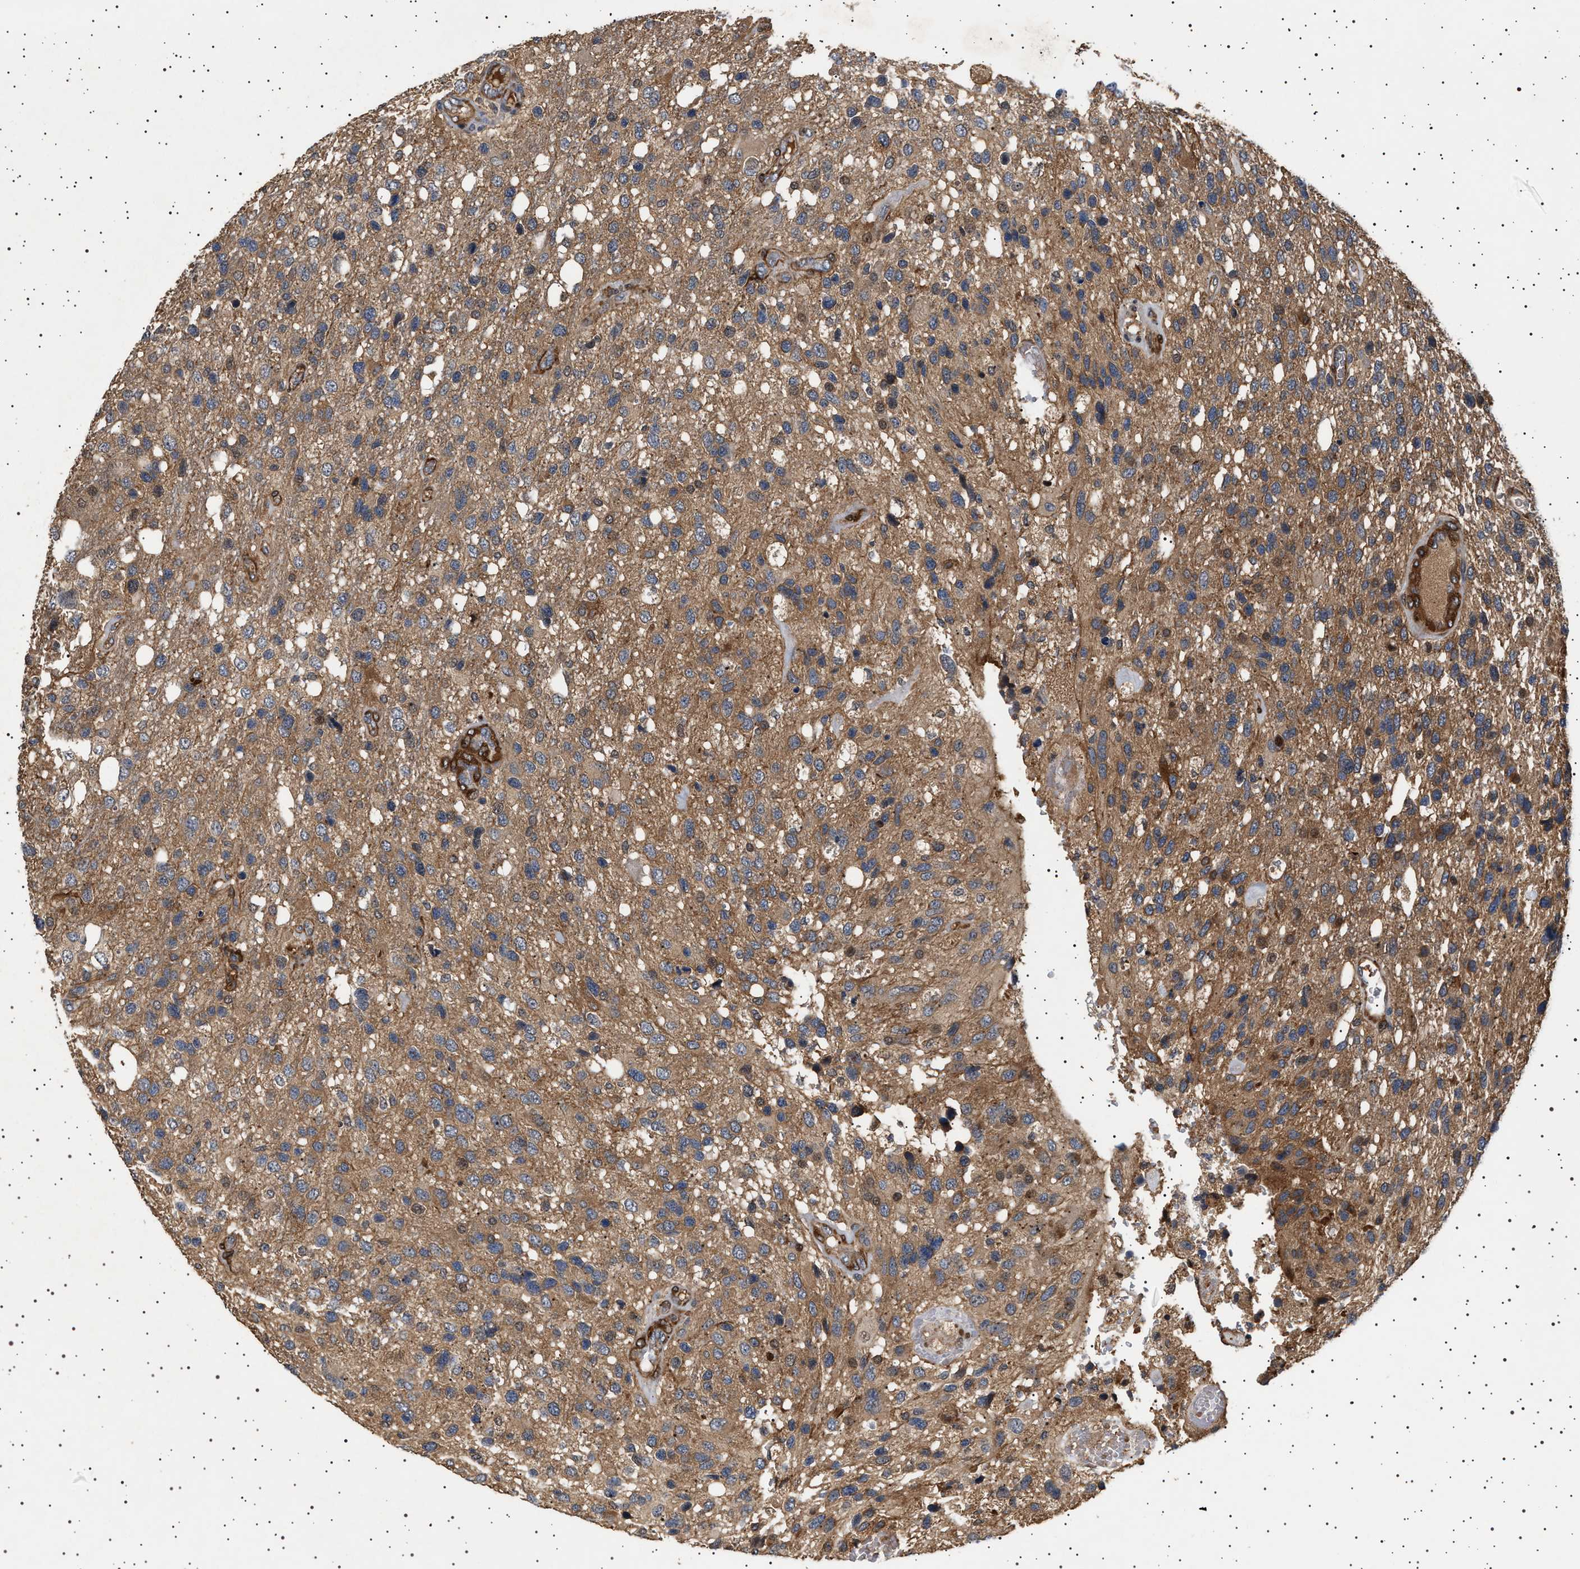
{"staining": {"intensity": "moderate", "quantity": ">75%", "location": "cytoplasmic/membranous"}, "tissue": "glioma", "cell_type": "Tumor cells", "image_type": "cancer", "snomed": [{"axis": "morphology", "description": "Glioma, malignant, High grade"}, {"axis": "topography", "description": "Brain"}], "caption": "Immunohistochemistry (IHC) micrograph of human high-grade glioma (malignant) stained for a protein (brown), which shows medium levels of moderate cytoplasmic/membranous expression in about >75% of tumor cells.", "gene": "GUCY1B1", "patient": {"sex": "female", "age": 58}}